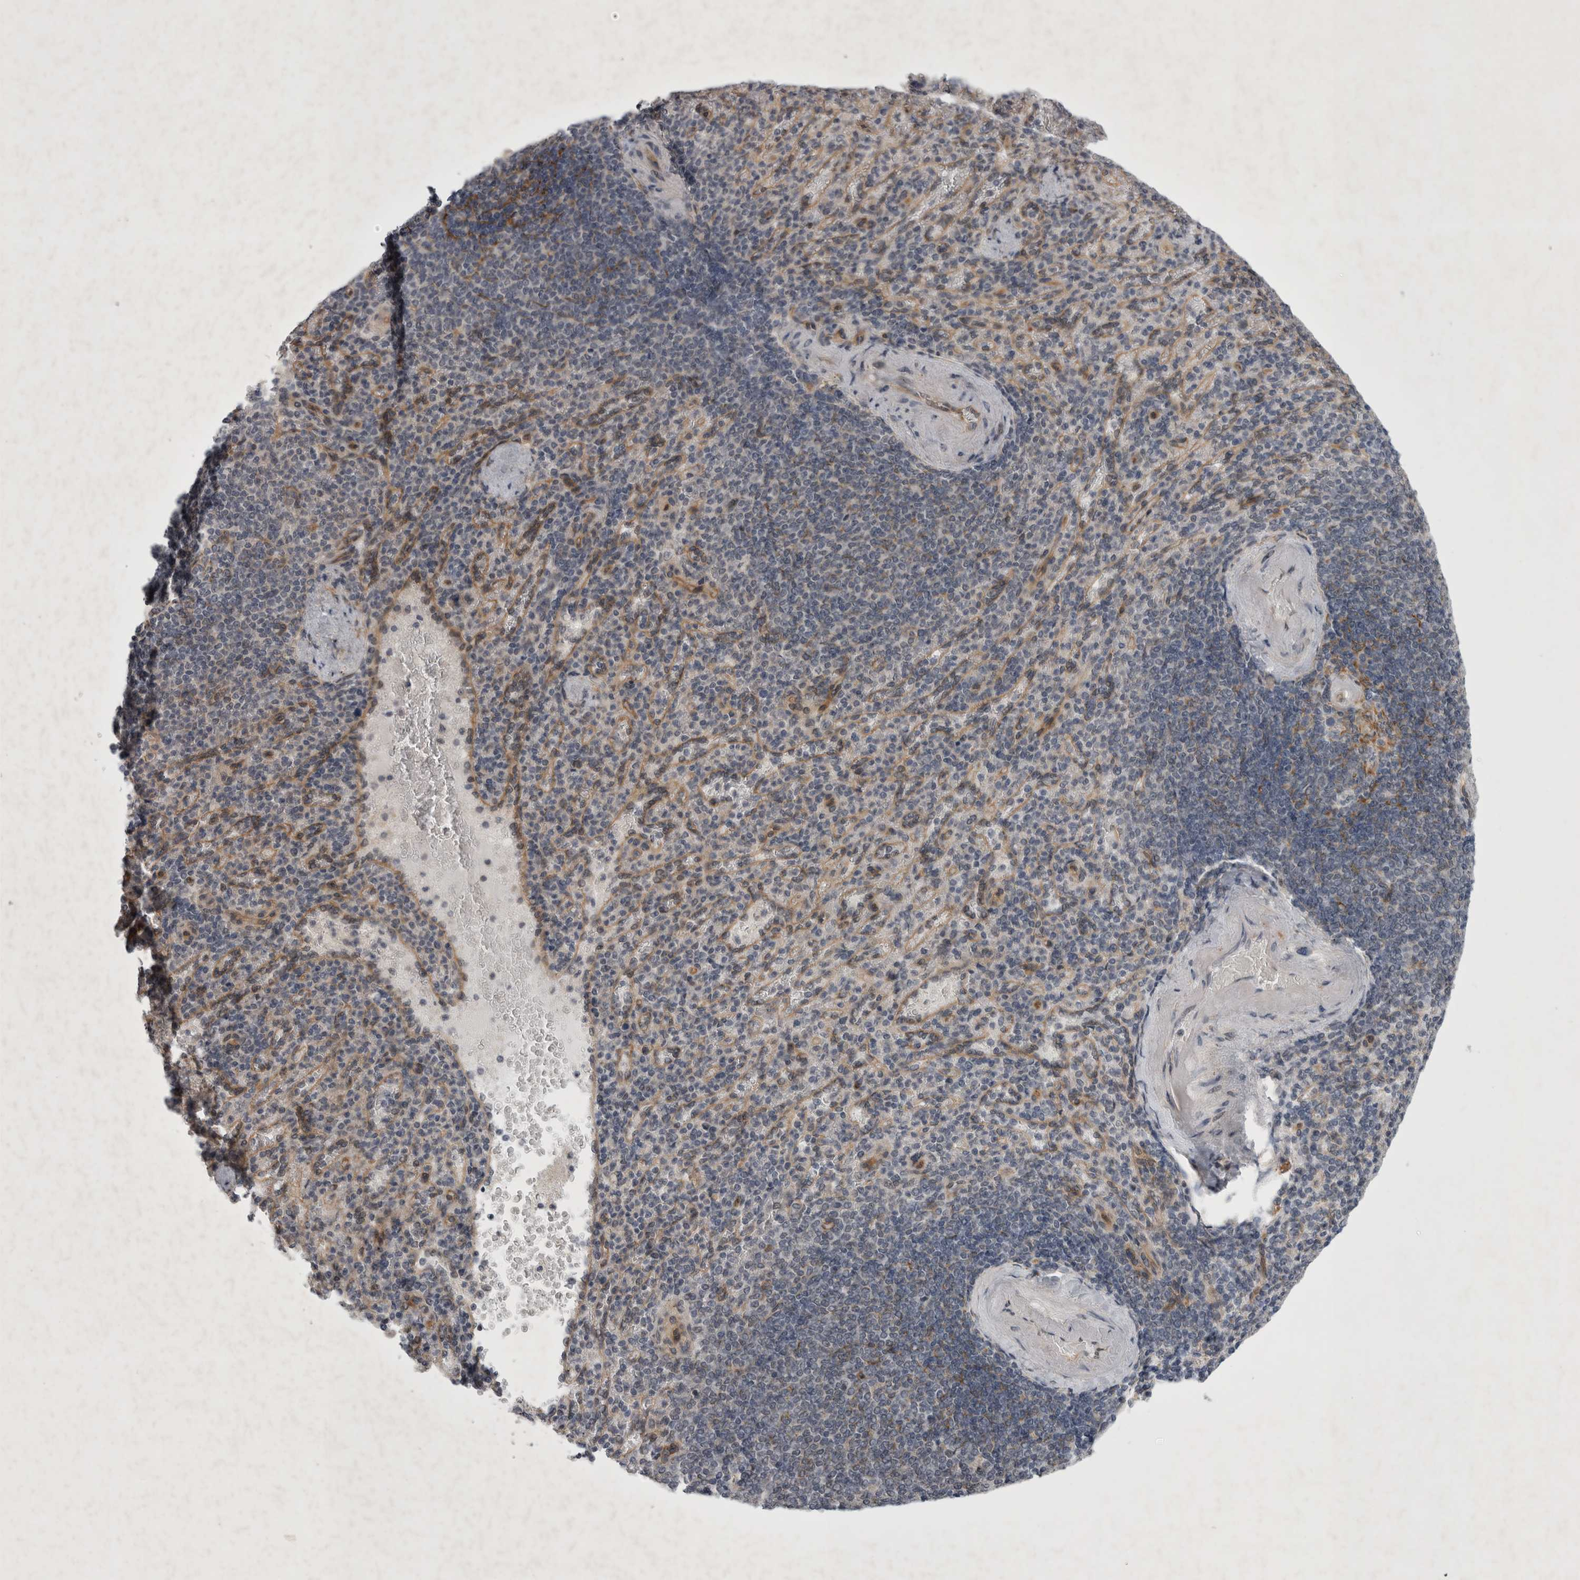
{"staining": {"intensity": "negative", "quantity": "none", "location": "none"}, "tissue": "spleen", "cell_type": "Cells in red pulp", "image_type": "normal", "snomed": [{"axis": "morphology", "description": "Normal tissue, NOS"}, {"axis": "topography", "description": "Spleen"}], "caption": "Cells in red pulp are negative for protein expression in unremarkable human spleen. The staining is performed using DAB brown chromogen with nuclei counter-stained in using hematoxylin.", "gene": "PARP11", "patient": {"sex": "female", "age": 74}}